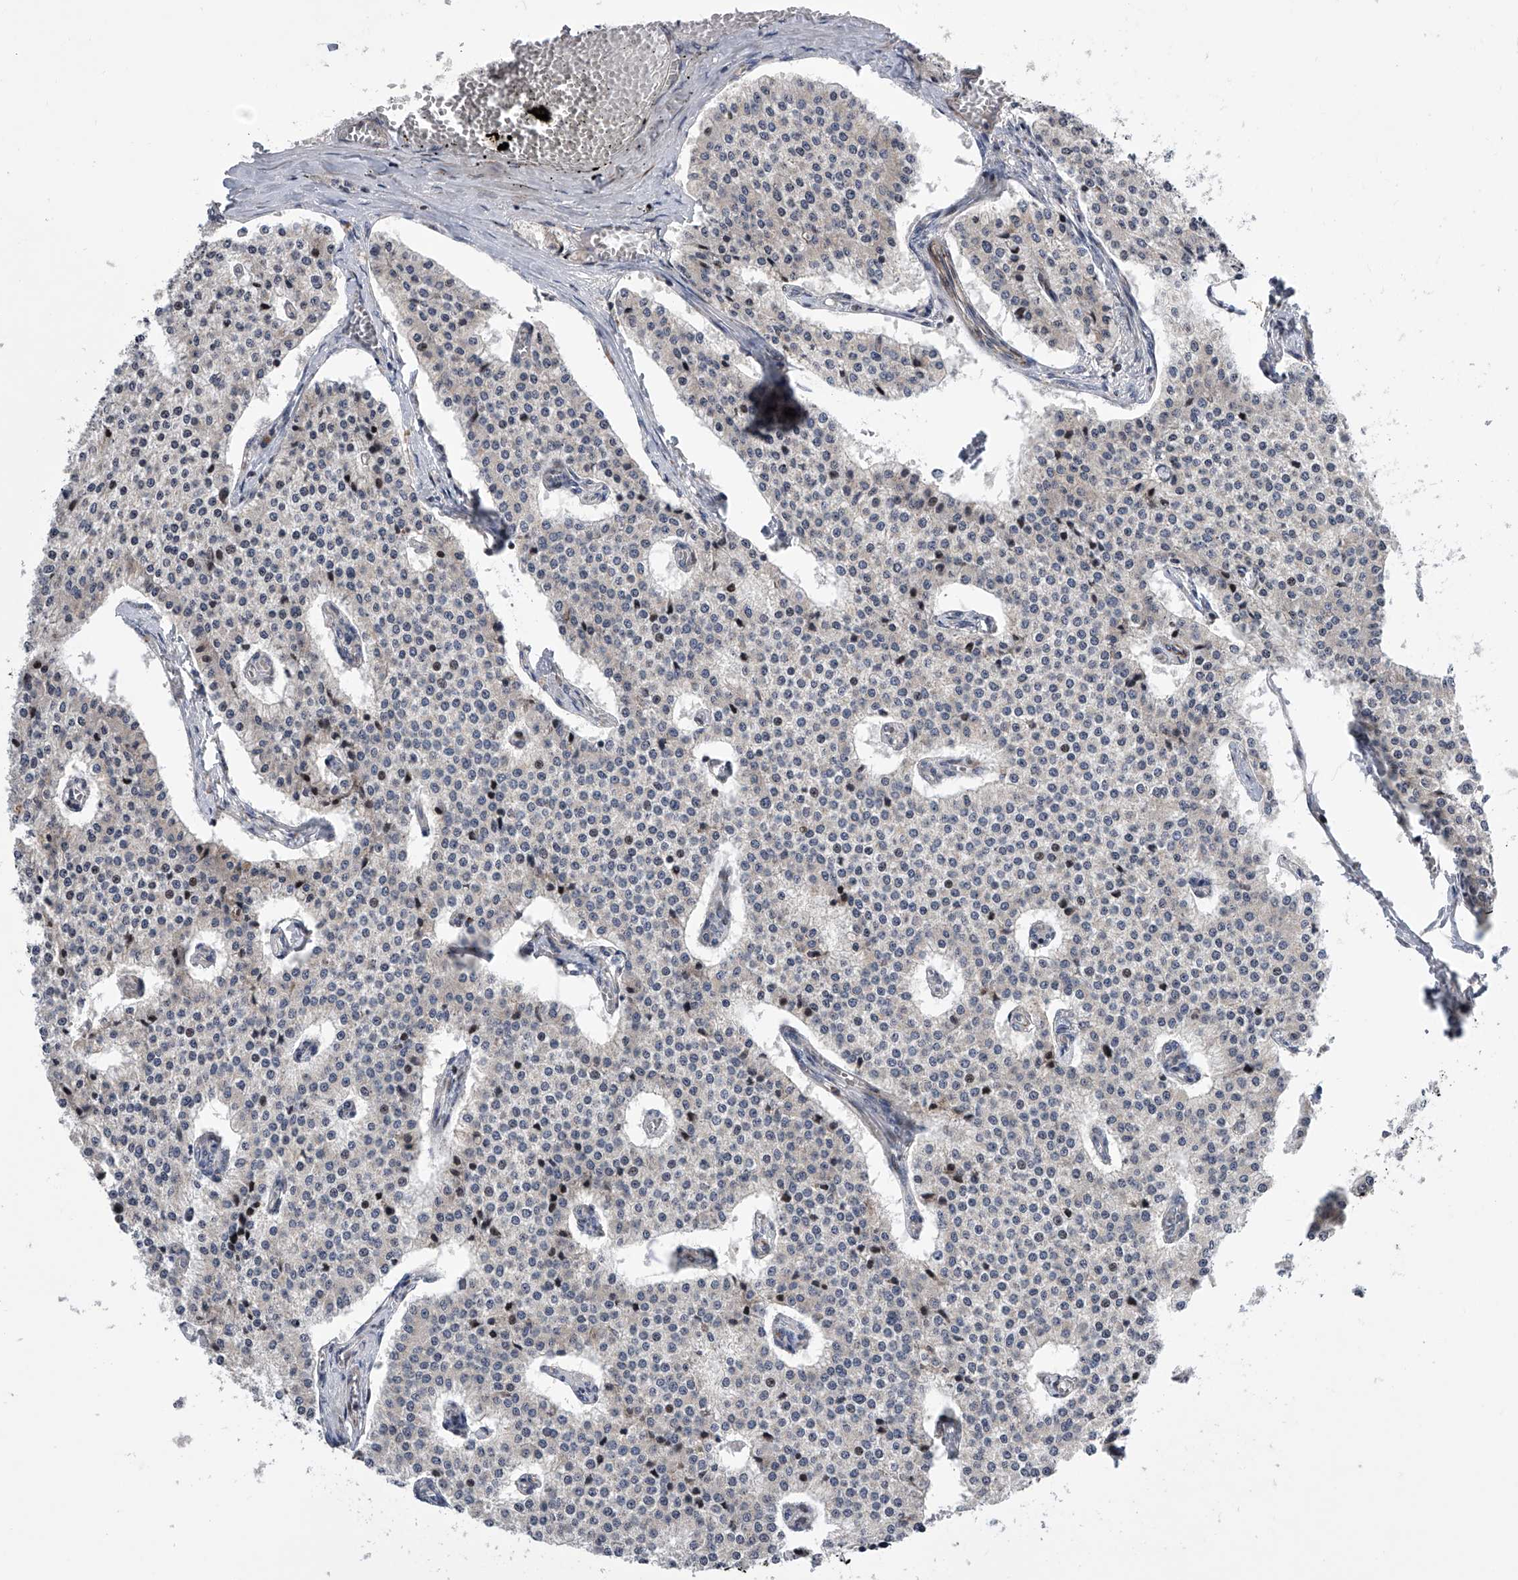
{"staining": {"intensity": "negative", "quantity": "none", "location": "none"}, "tissue": "carcinoid", "cell_type": "Tumor cells", "image_type": "cancer", "snomed": [{"axis": "morphology", "description": "Carcinoid, malignant, NOS"}, {"axis": "topography", "description": "Colon"}], "caption": "High power microscopy image of an IHC photomicrograph of carcinoid, revealing no significant positivity in tumor cells.", "gene": "DLGAP2", "patient": {"sex": "female", "age": 52}}